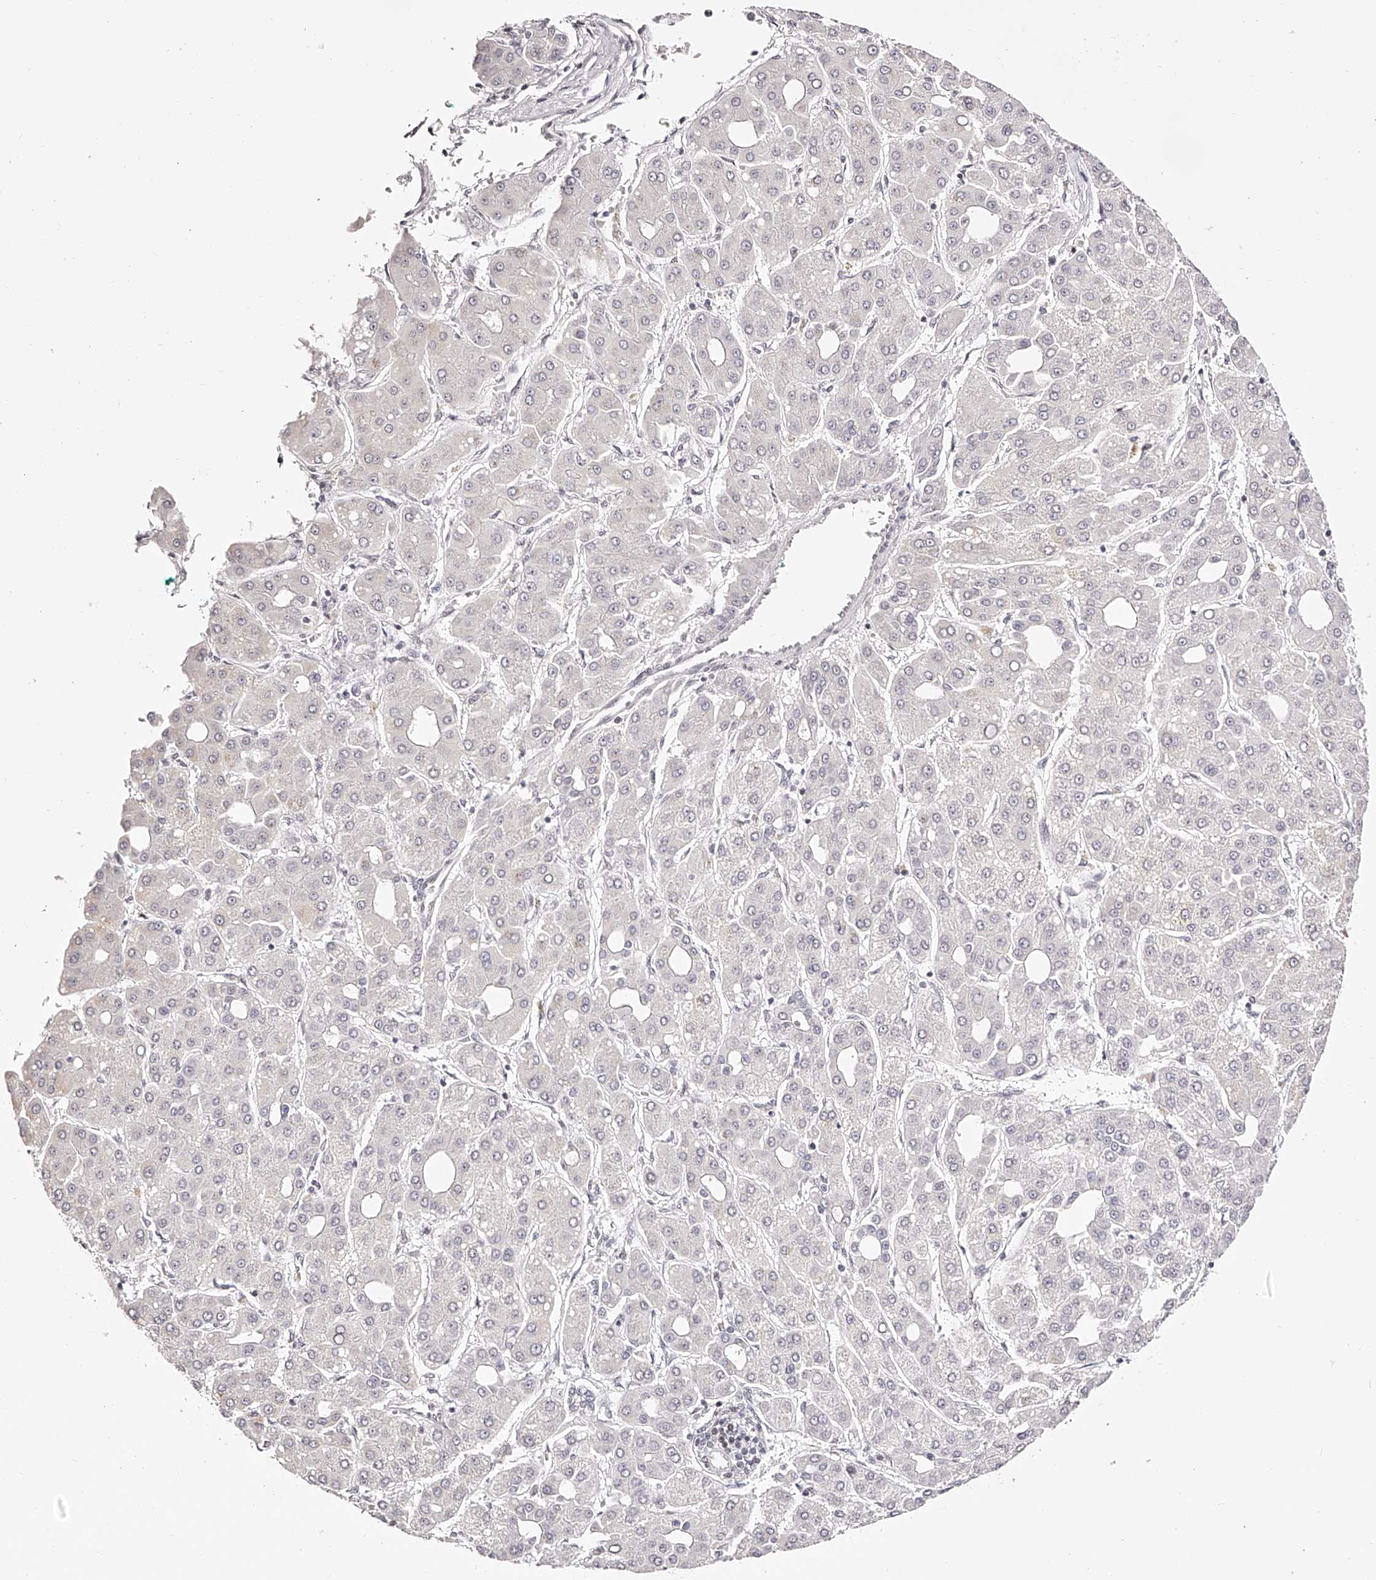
{"staining": {"intensity": "negative", "quantity": "none", "location": "none"}, "tissue": "liver cancer", "cell_type": "Tumor cells", "image_type": "cancer", "snomed": [{"axis": "morphology", "description": "Carcinoma, Hepatocellular, NOS"}, {"axis": "topography", "description": "Liver"}], "caption": "The photomicrograph exhibits no staining of tumor cells in hepatocellular carcinoma (liver).", "gene": "USF3", "patient": {"sex": "male", "age": 65}}